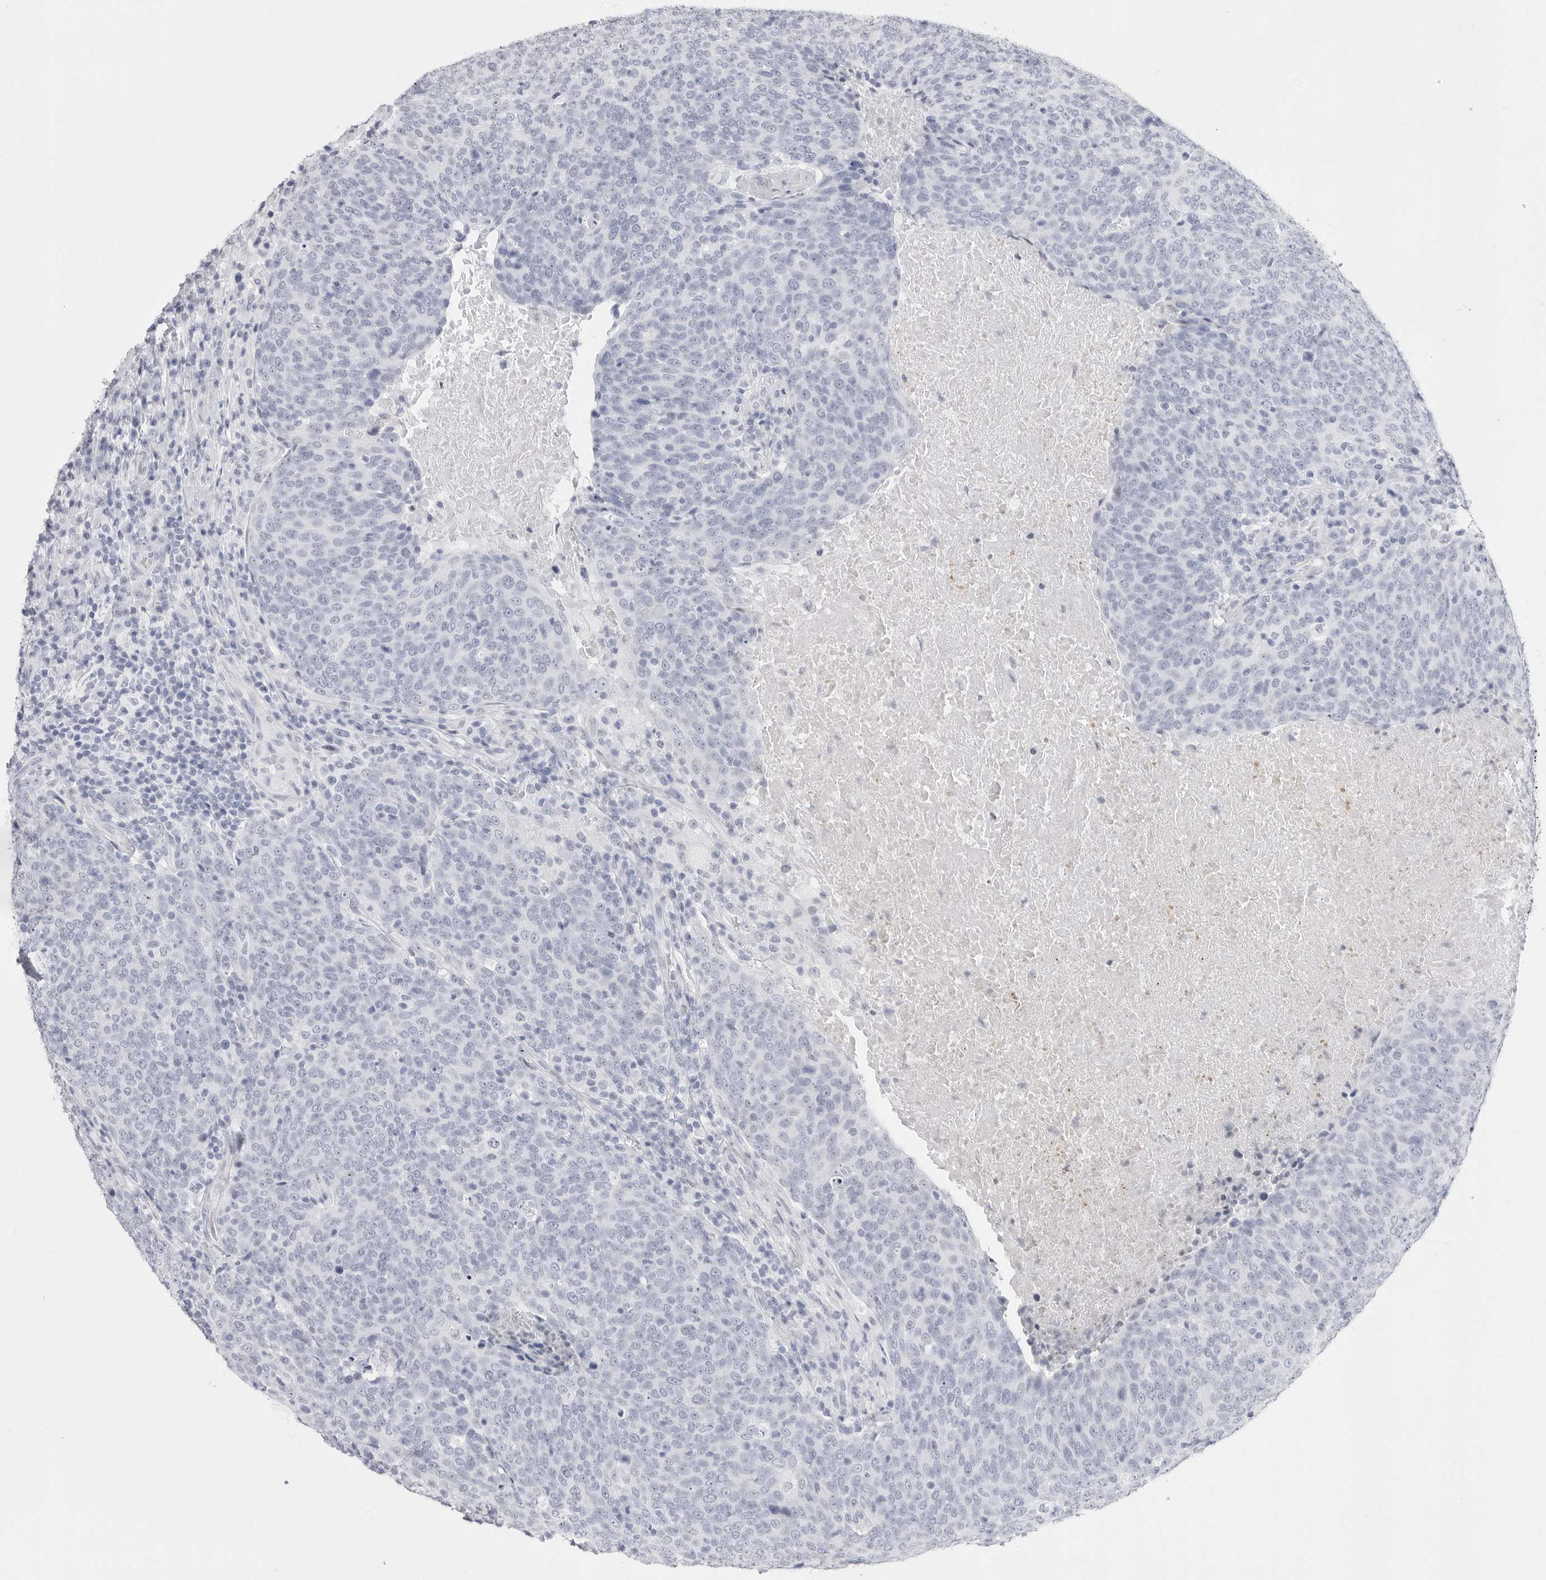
{"staining": {"intensity": "negative", "quantity": "none", "location": "none"}, "tissue": "head and neck cancer", "cell_type": "Tumor cells", "image_type": "cancer", "snomed": [{"axis": "morphology", "description": "Squamous cell carcinoma, NOS"}, {"axis": "morphology", "description": "Squamous cell carcinoma, metastatic, NOS"}, {"axis": "topography", "description": "Lymph node"}, {"axis": "topography", "description": "Head-Neck"}], "caption": "An immunohistochemistry (IHC) image of head and neck squamous cell carcinoma is shown. There is no staining in tumor cells of head and neck squamous cell carcinoma.", "gene": "TSSK1B", "patient": {"sex": "male", "age": 62}}